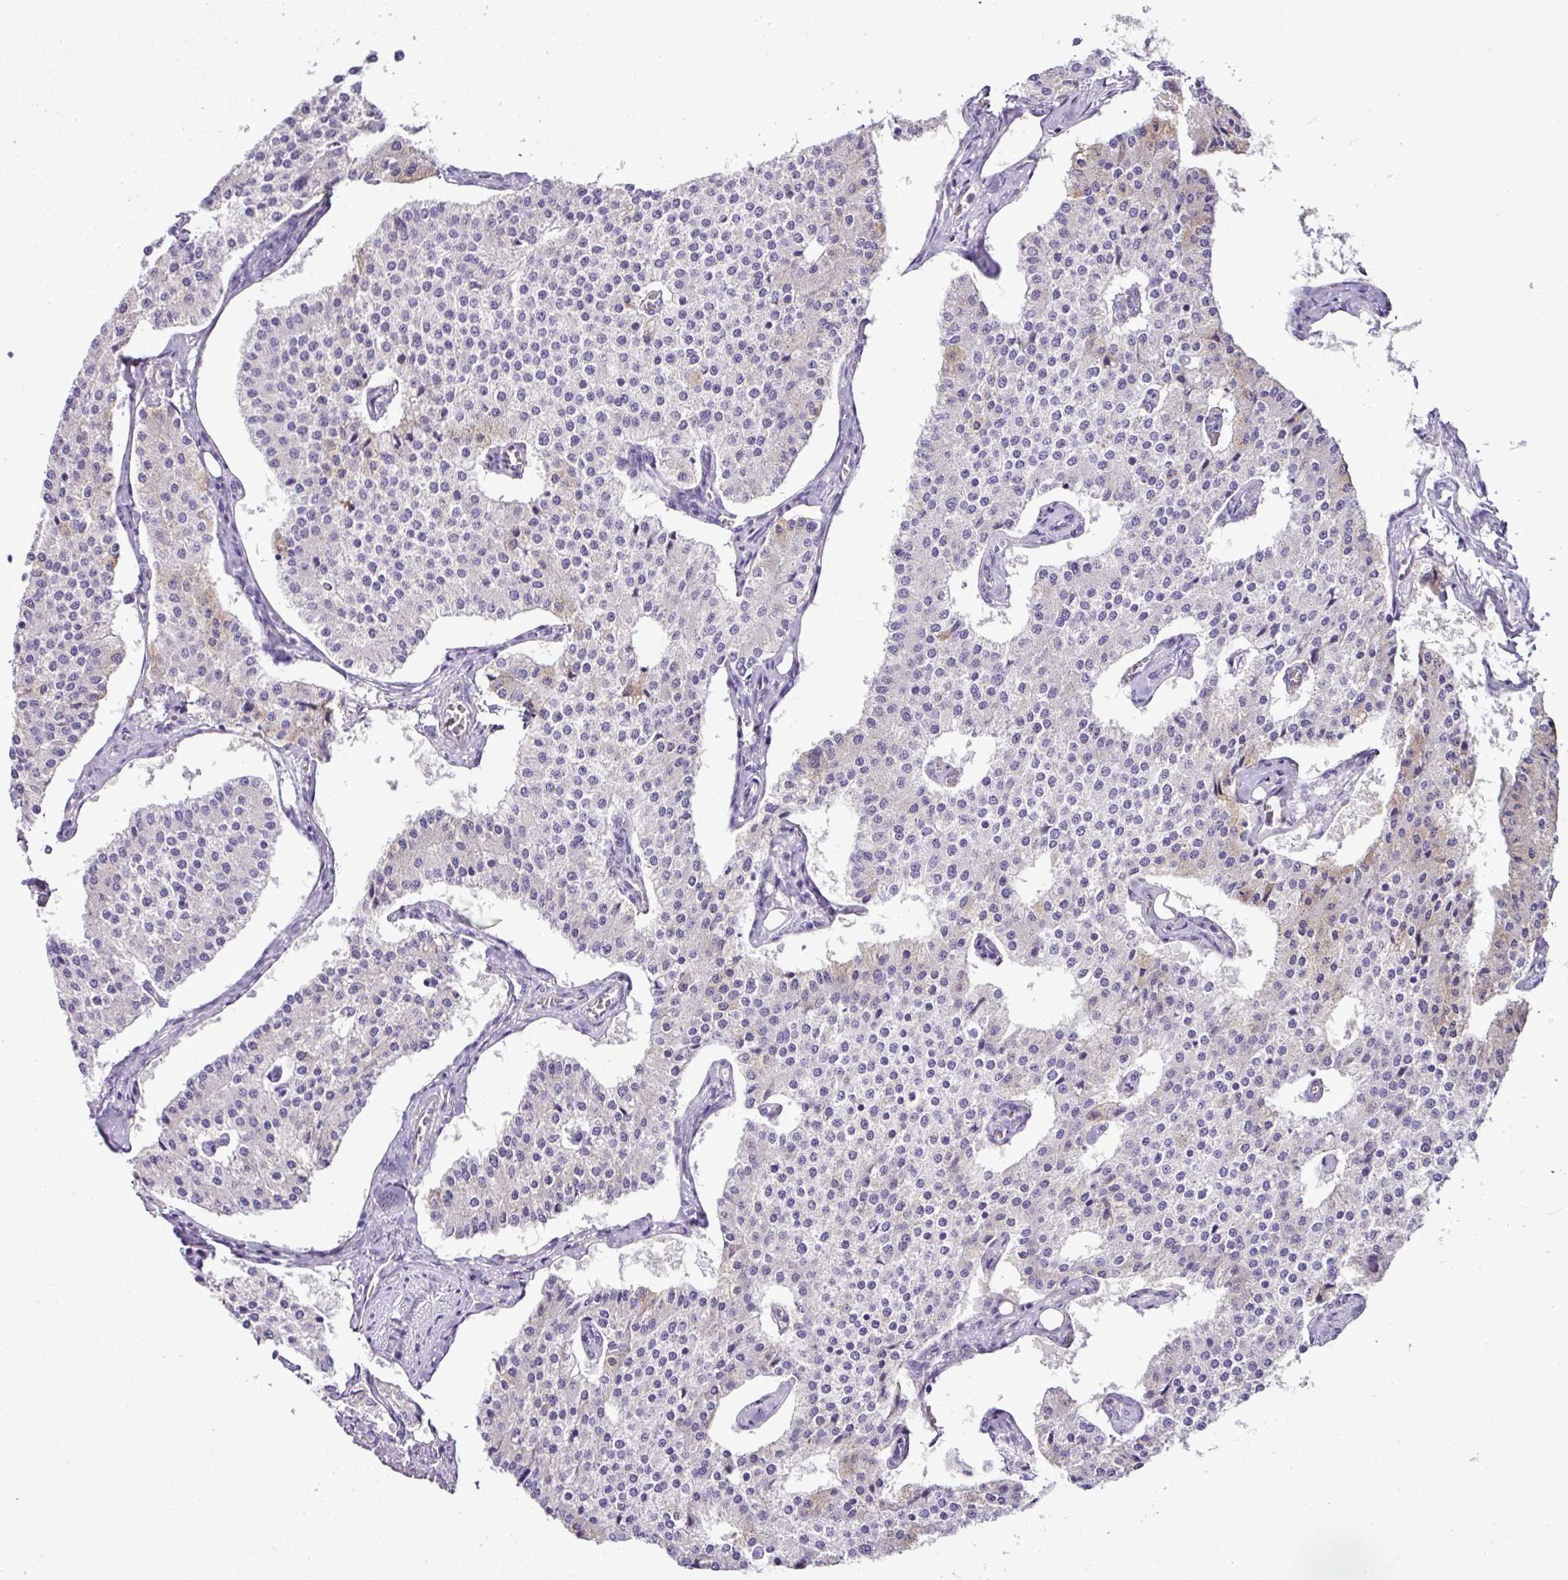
{"staining": {"intensity": "weak", "quantity": "<25%", "location": "cytoplasmic/membranous"}, "tissue": "carcinoid", "cell_type": "Tumor cells", "image_type": "cancer", "snomed": [{"axis": "morphology", "description": "Carcinoid, malignant, NOS"}, {"axis": "topography", "description": "Colon"}], "caption": "Micrograph shows no protein staining in tumor cells of carcinoid (malignant) tissue.", "gene": "PGAP4", "patient": {"sex": "female", "age": 52}}